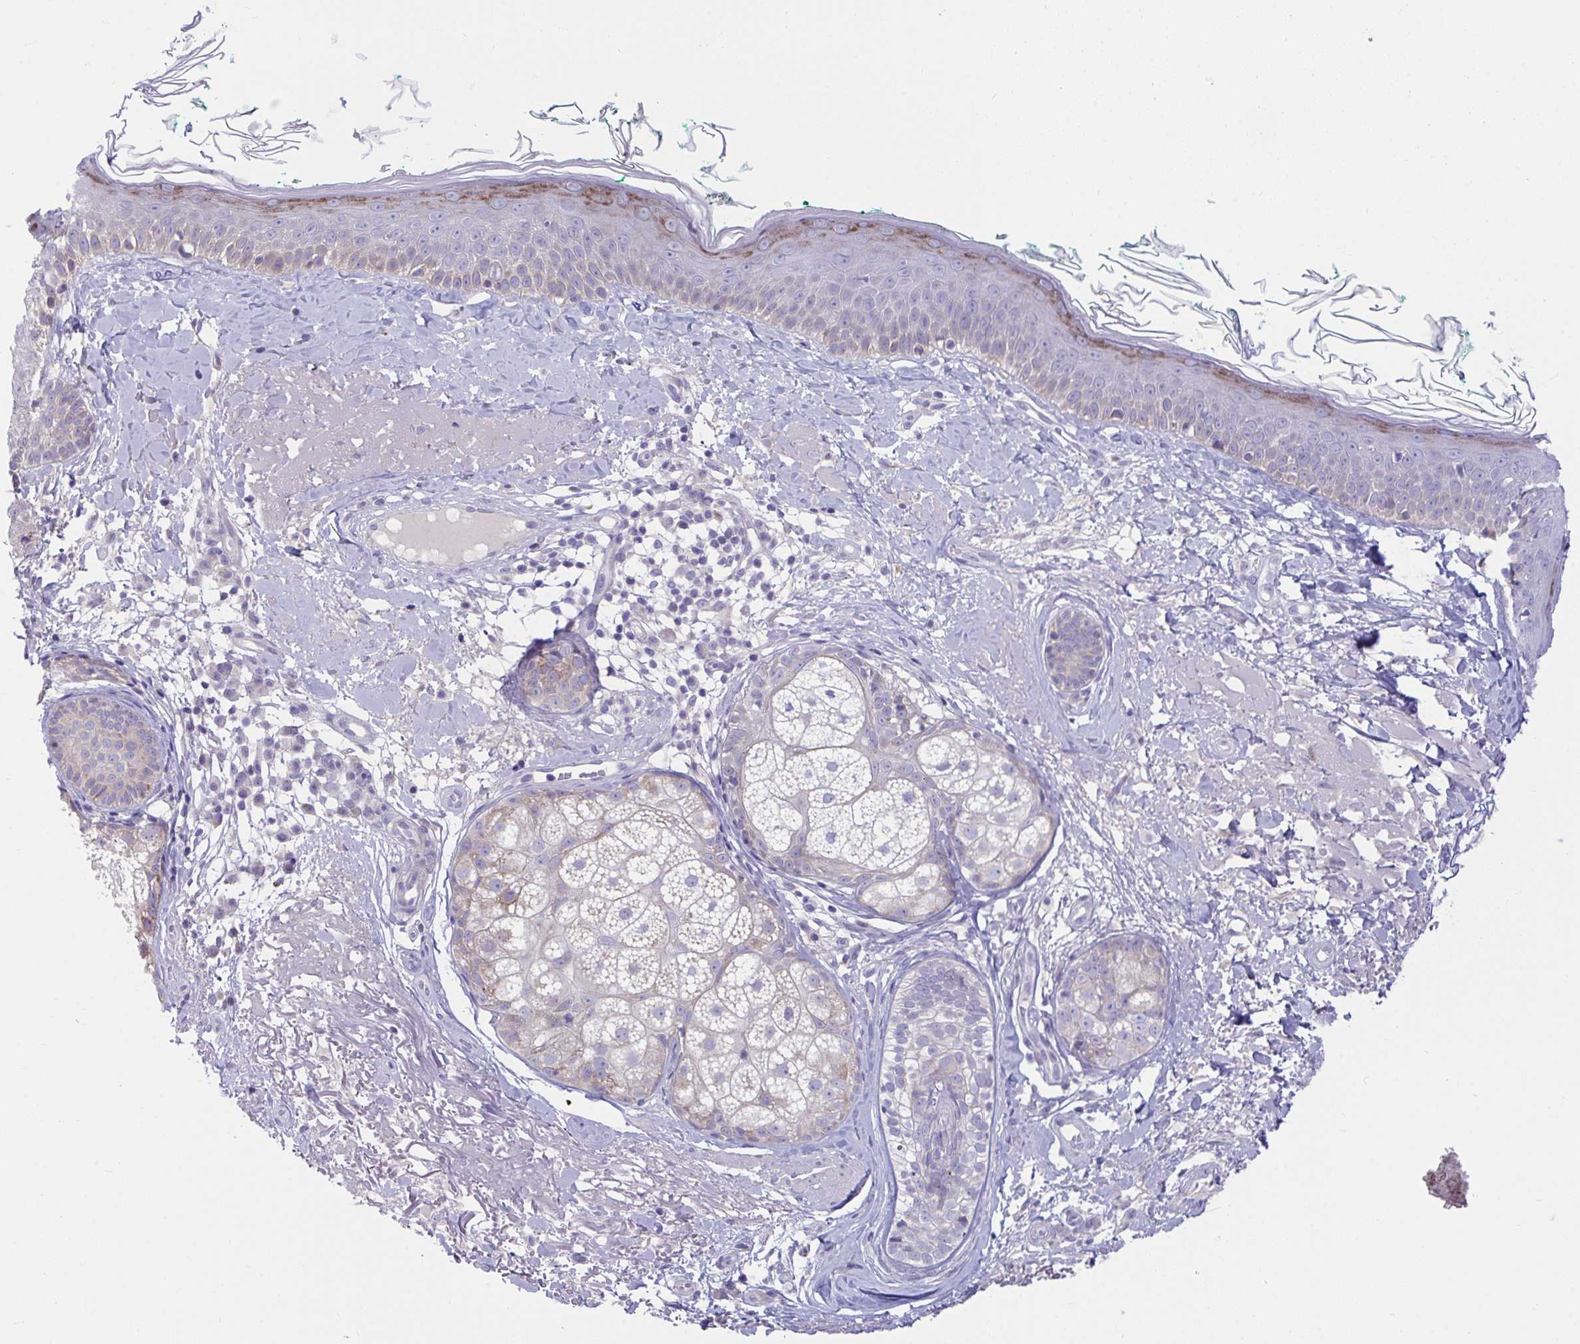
{"staining": {"intensity": "negative", "quantity": "none", "location": "none"}, "tissue": "skin", "cell_type": "Fibroblasts", "image_type": "normal", "snomed": [{"axis": "morphology", "description": "Normal tissue, NOS"}, {"axis": "topography", "description": "Skin"}], "caption": "Fibroblasts show no significant protein positivity in unremarkable skin. (Brightfield microscopy of DAB (3,3'-diaminobenzidine) immunohistochemistry (IHC) at high magnification).", "gene": "DTX3", "patient": {"sex": "male", "age": 73}}